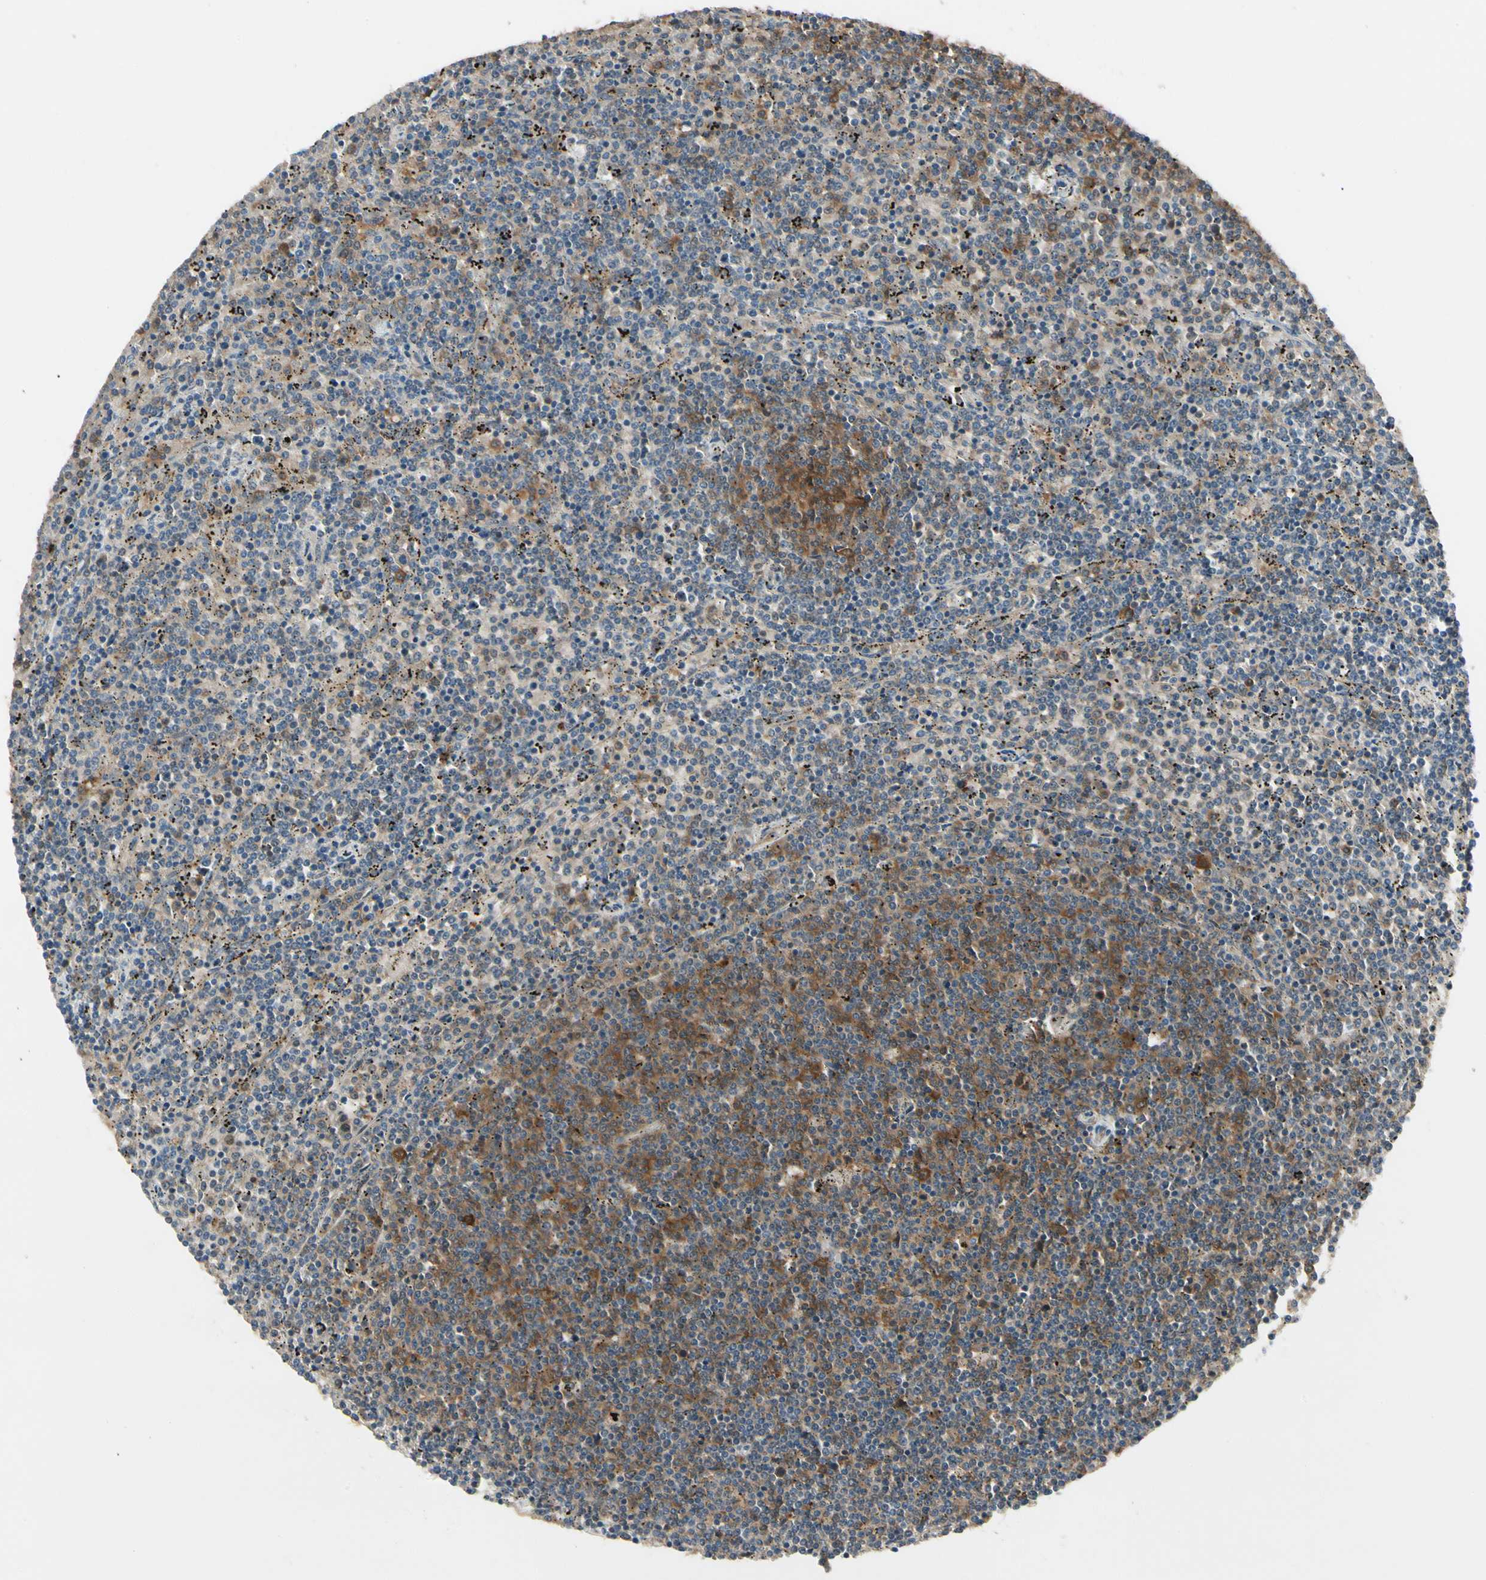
{"staining": {"intensity": "moderate", "quantity": "25%-75%", "location": "cytoplasmic/membranous"}, "tissue": "lymphoma", "cell_type": "Tumor cells", "image_type": "cancer", "snomed": [{"axis": "morphology", "description": "Malignant lymphoma, non-Hodgkin's type, Low grade"}, {"axis": "topography", "description": "Spleen"}], "caption": "The histopathology image demonstrates a brown stain indicating the presence of a protein in the cytoplasmic/membranous of tumor cells in low-grade malignant lymphoma, non-Hodgkin's type.", "gene": "NME1-NME2", "patient": {"sex": "female", "age": 50}}